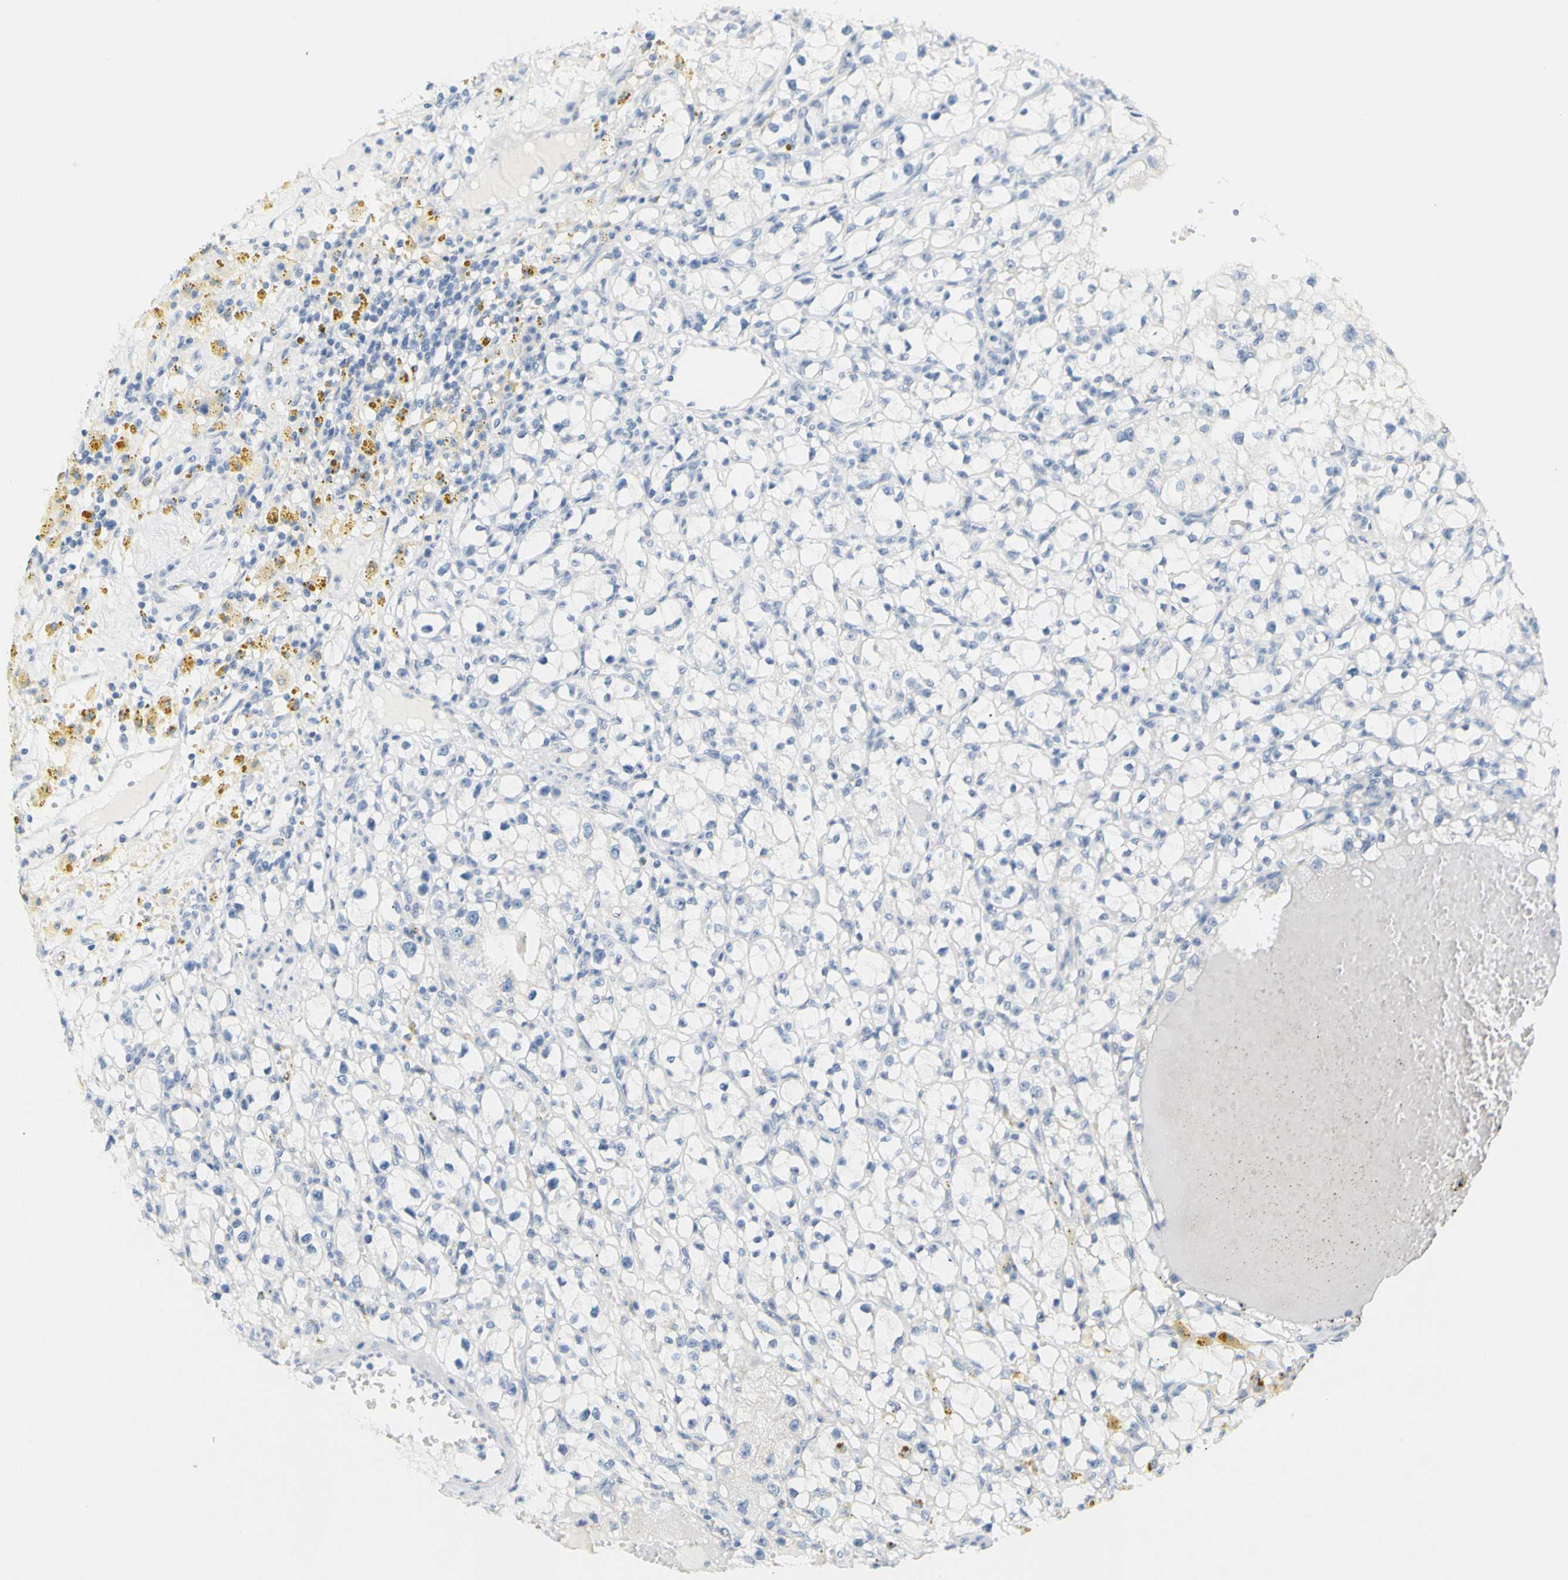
{"staining": {"intensity": "negative", "quantity": "none", "location": "none"}, "tissue": "renal cancer", "cell_type": "Tumor cells", "image_type": "cancer", "snomed": [{"axis": "morphology", "description": "Adenocarcinoma, NOS"}, {"axis": "topography", "description": "Kidney"}], "caption": "The immunohistochemistry photomicrograph has no significant staining in tumor cells of adenocarcinoma (renal) tissue.", "gene": "OPN1SW", "patient": {"sex": "male", "age": 56}}